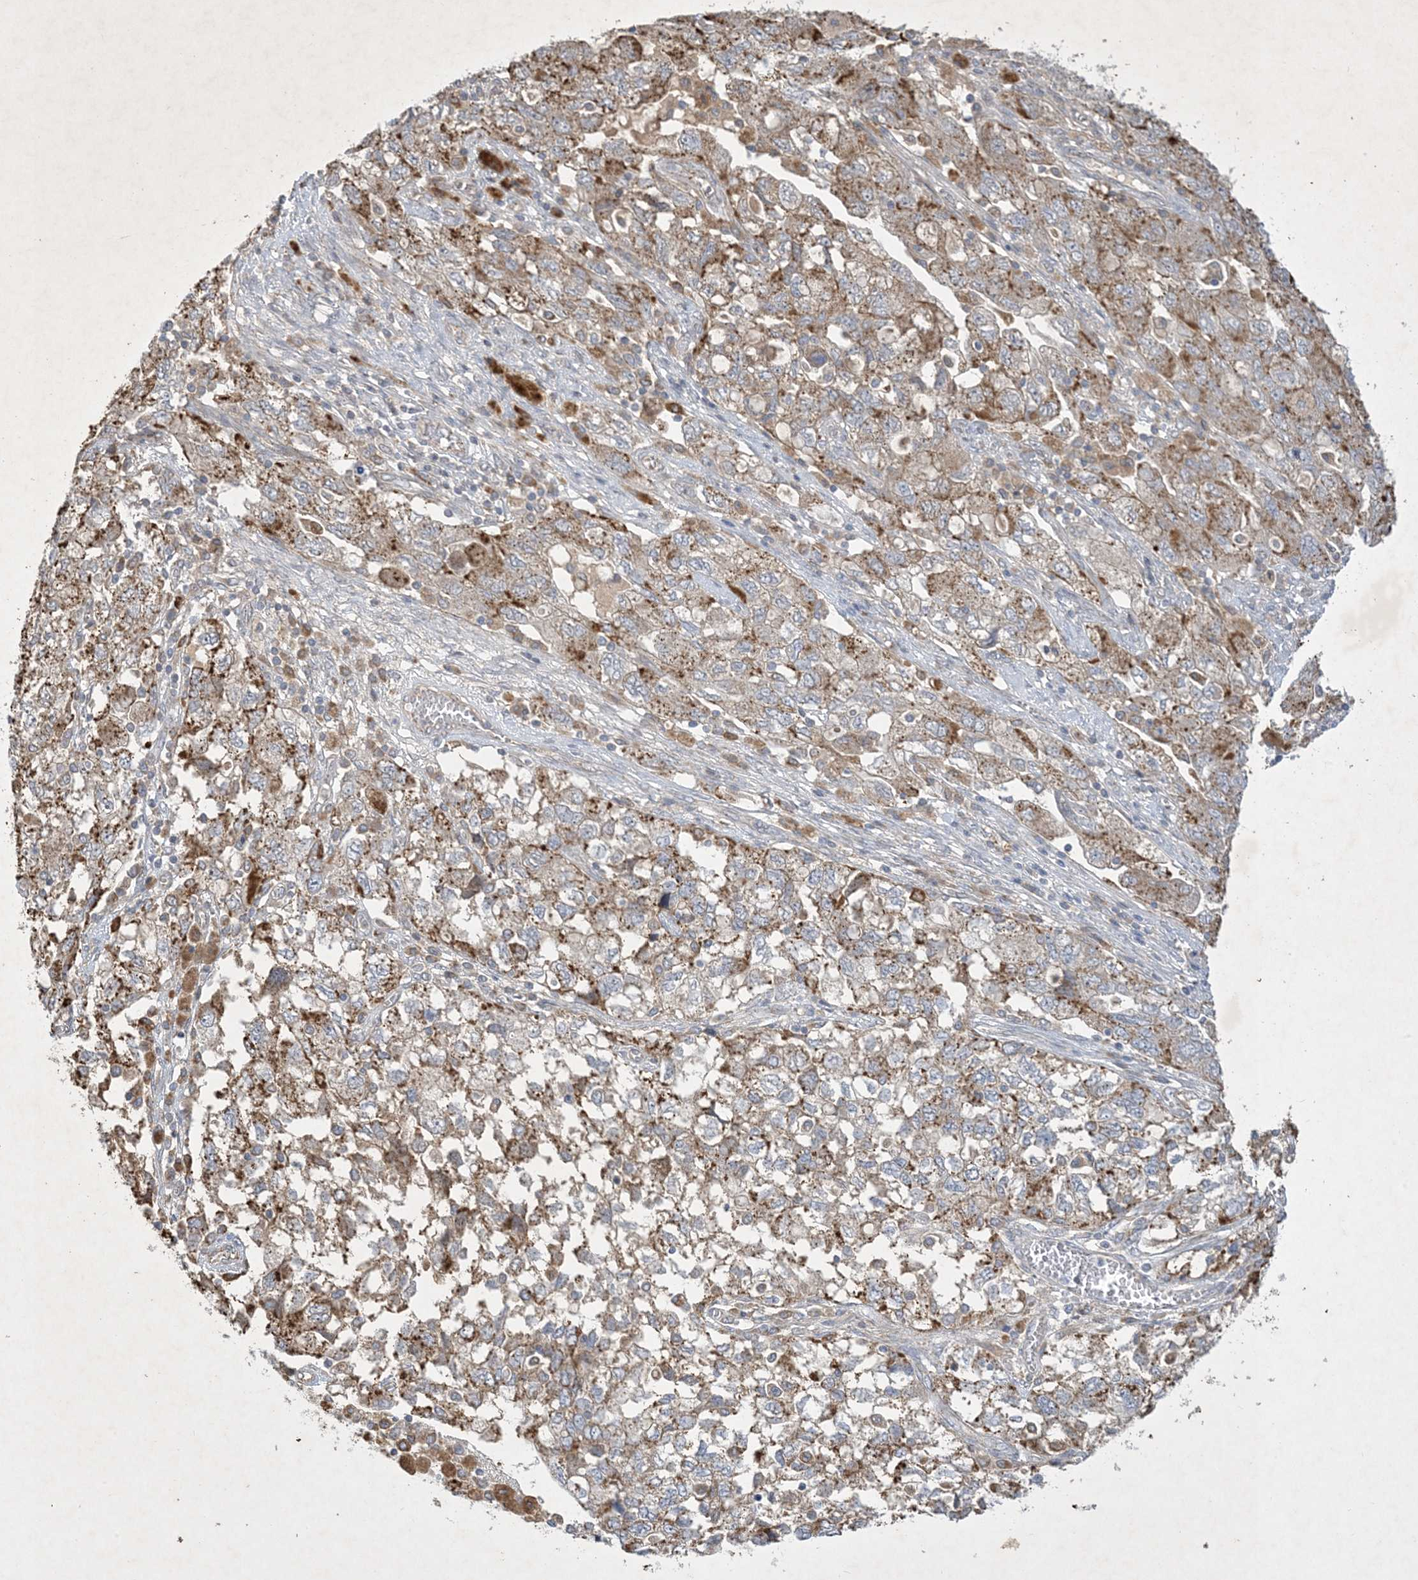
{"staining": {"intensity": "moderate", "quantity": "25%-75%", "location": "cytoplasmic/membranous"}, "tissue": "ovarian cancer", "cell_type": "Tumor cells", "image_type": "cancer", "snomed": [{"axis": "morphology", "description": "Carcinoma, NOS"}, {"axis": "morphology", "description": "Cystadenocarcinoma, serous, NOS"}, {"axis": "topography", "description": "Ovary"}], "caption": "Immunohistochemistry (IHC) (DAB (3,3'-diaminobenzidine)) staining of ovarian cancer (serous cystadenocarcinoma) shows moderate cytoplasmic/membranous protein positivity in approximately 25%-75% of tumor cells. The staining was performed using DAB (3,3'-diaminobenzidine) to visualize the protein expression in brown, while the nuclei were stained in blue with hematoxylin (Magnification: 20x).", "gene": "MRPS18A", "patient": {"sex": "female", "age": 69}}